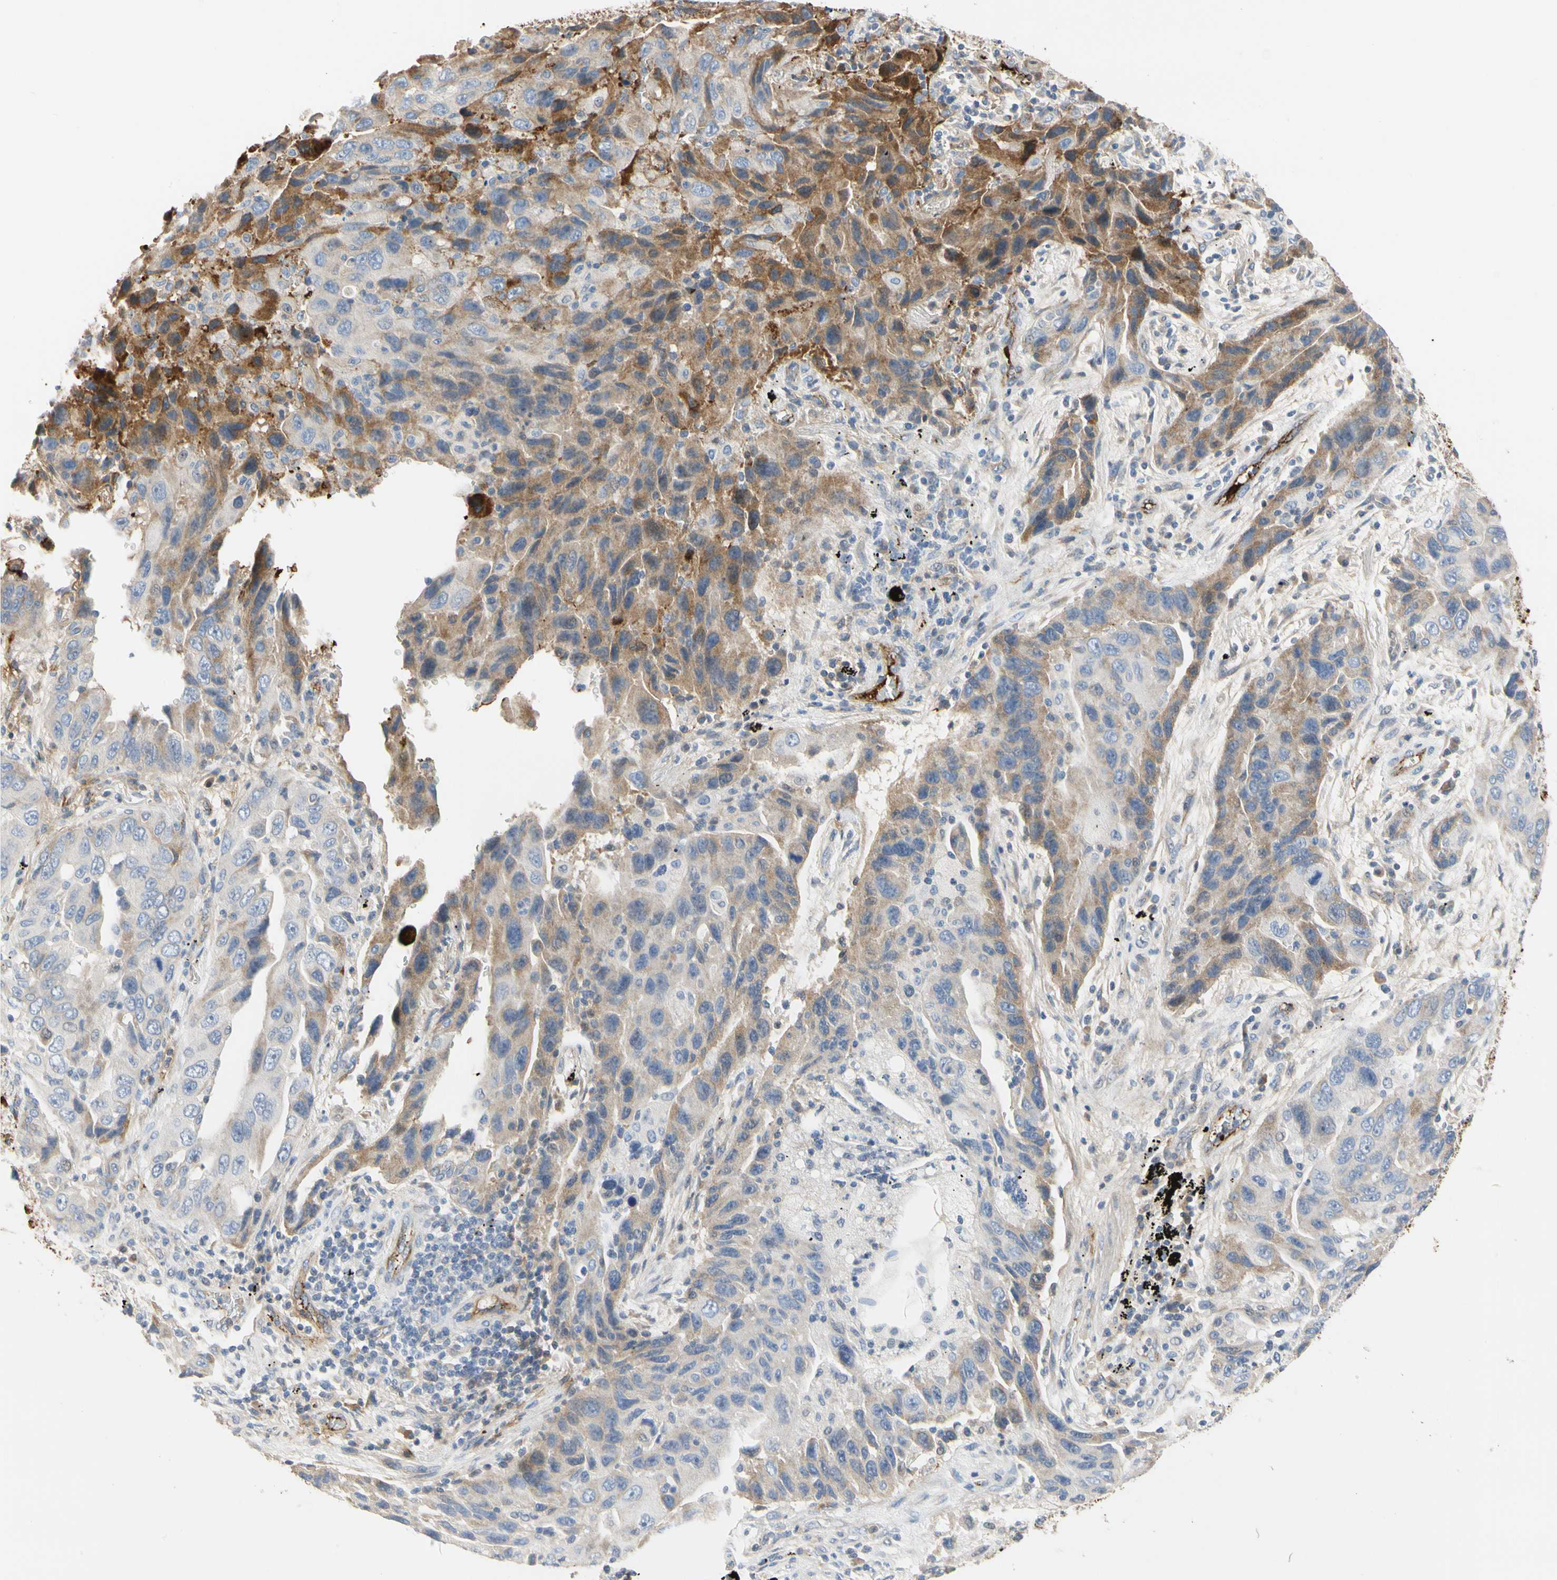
{"staining": {"intensity": "weak", "quantity": "25%-75%", "location": "cytoplasmic/membranous"}, "tissue": "lung cancer", "cell_type": "Tumor cells", "image_type": "cancer", "snomed": [{"axis": "morphology", "description": "Adenocarcinoma, NOS"}, {"axis": "topography", "description": "Lung"}], "caption": "A brown stain labels weak cytoplasmic/membranous expression of a protein in human lung cancer (adenocarcinoma) tumor cells. The staining was performed using DAB (3,3'-diaminobenzidine), with brown indicating positive protein expression. Nuclei are stained blue with hematoxylin.", "gene": "FGB", "patient": {"sex": "female", "age": 65}}